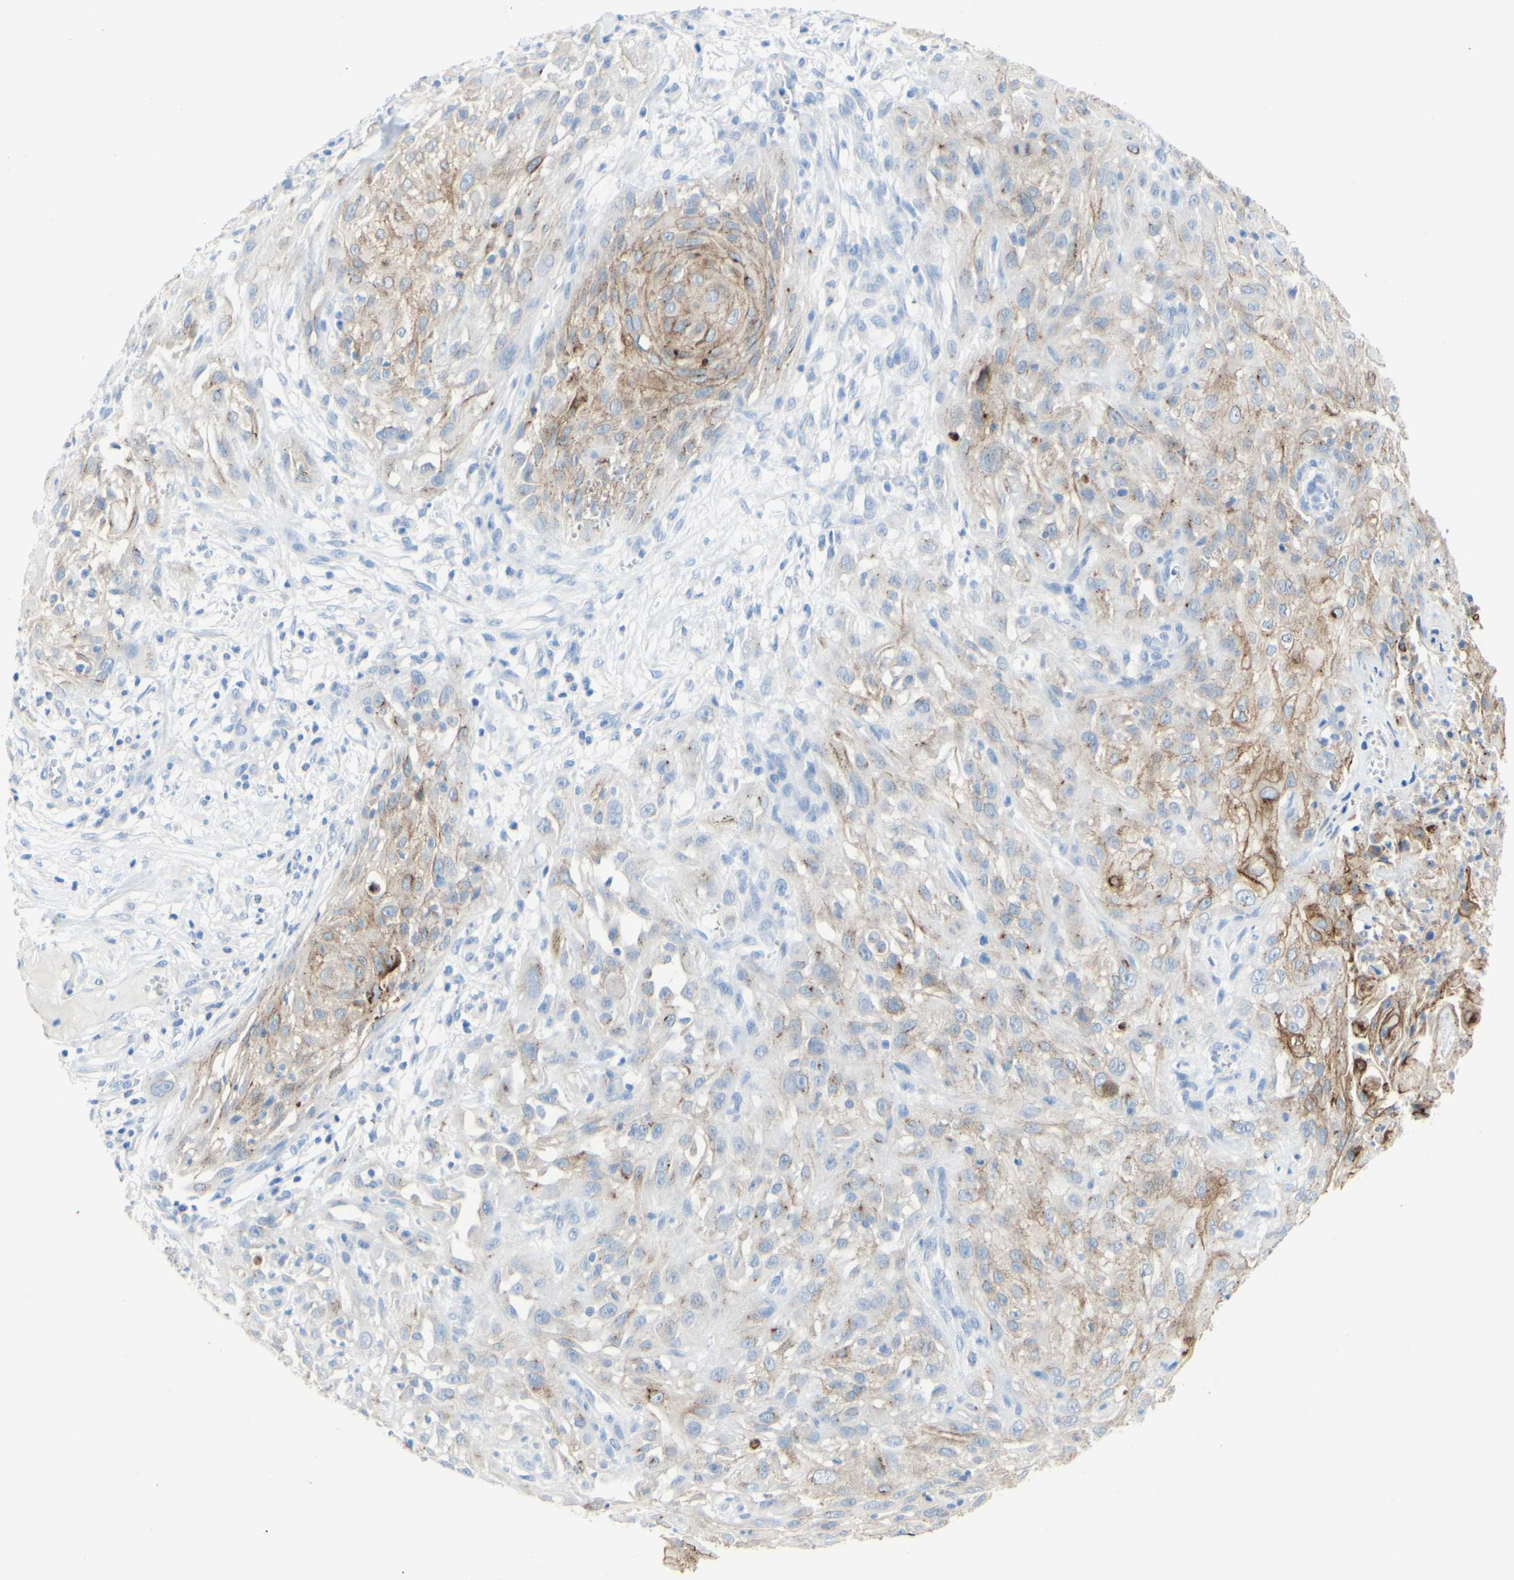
{"staining": {"intensity": "moderate", "quantity": "25%-75%", "location": "cytoplasmic/membranous"}, "tissue": "skin cancer", "cell_type": "Tumor cells", "image_type": "cancer", "snomed": [{"axis": "morphology", "description": "Squamous cell carcinoma, NOS"}, {"axis": "topography", "description": "Skin"}], "caption": "A micrograph of human skin cancer (squamous cell carcinoma) stained for a protein reveals moderate cytoplasmic/membranous brown staining in tumor cells.", "gene": "DSC2", "patient": {"sex": "male", "age": 75}}